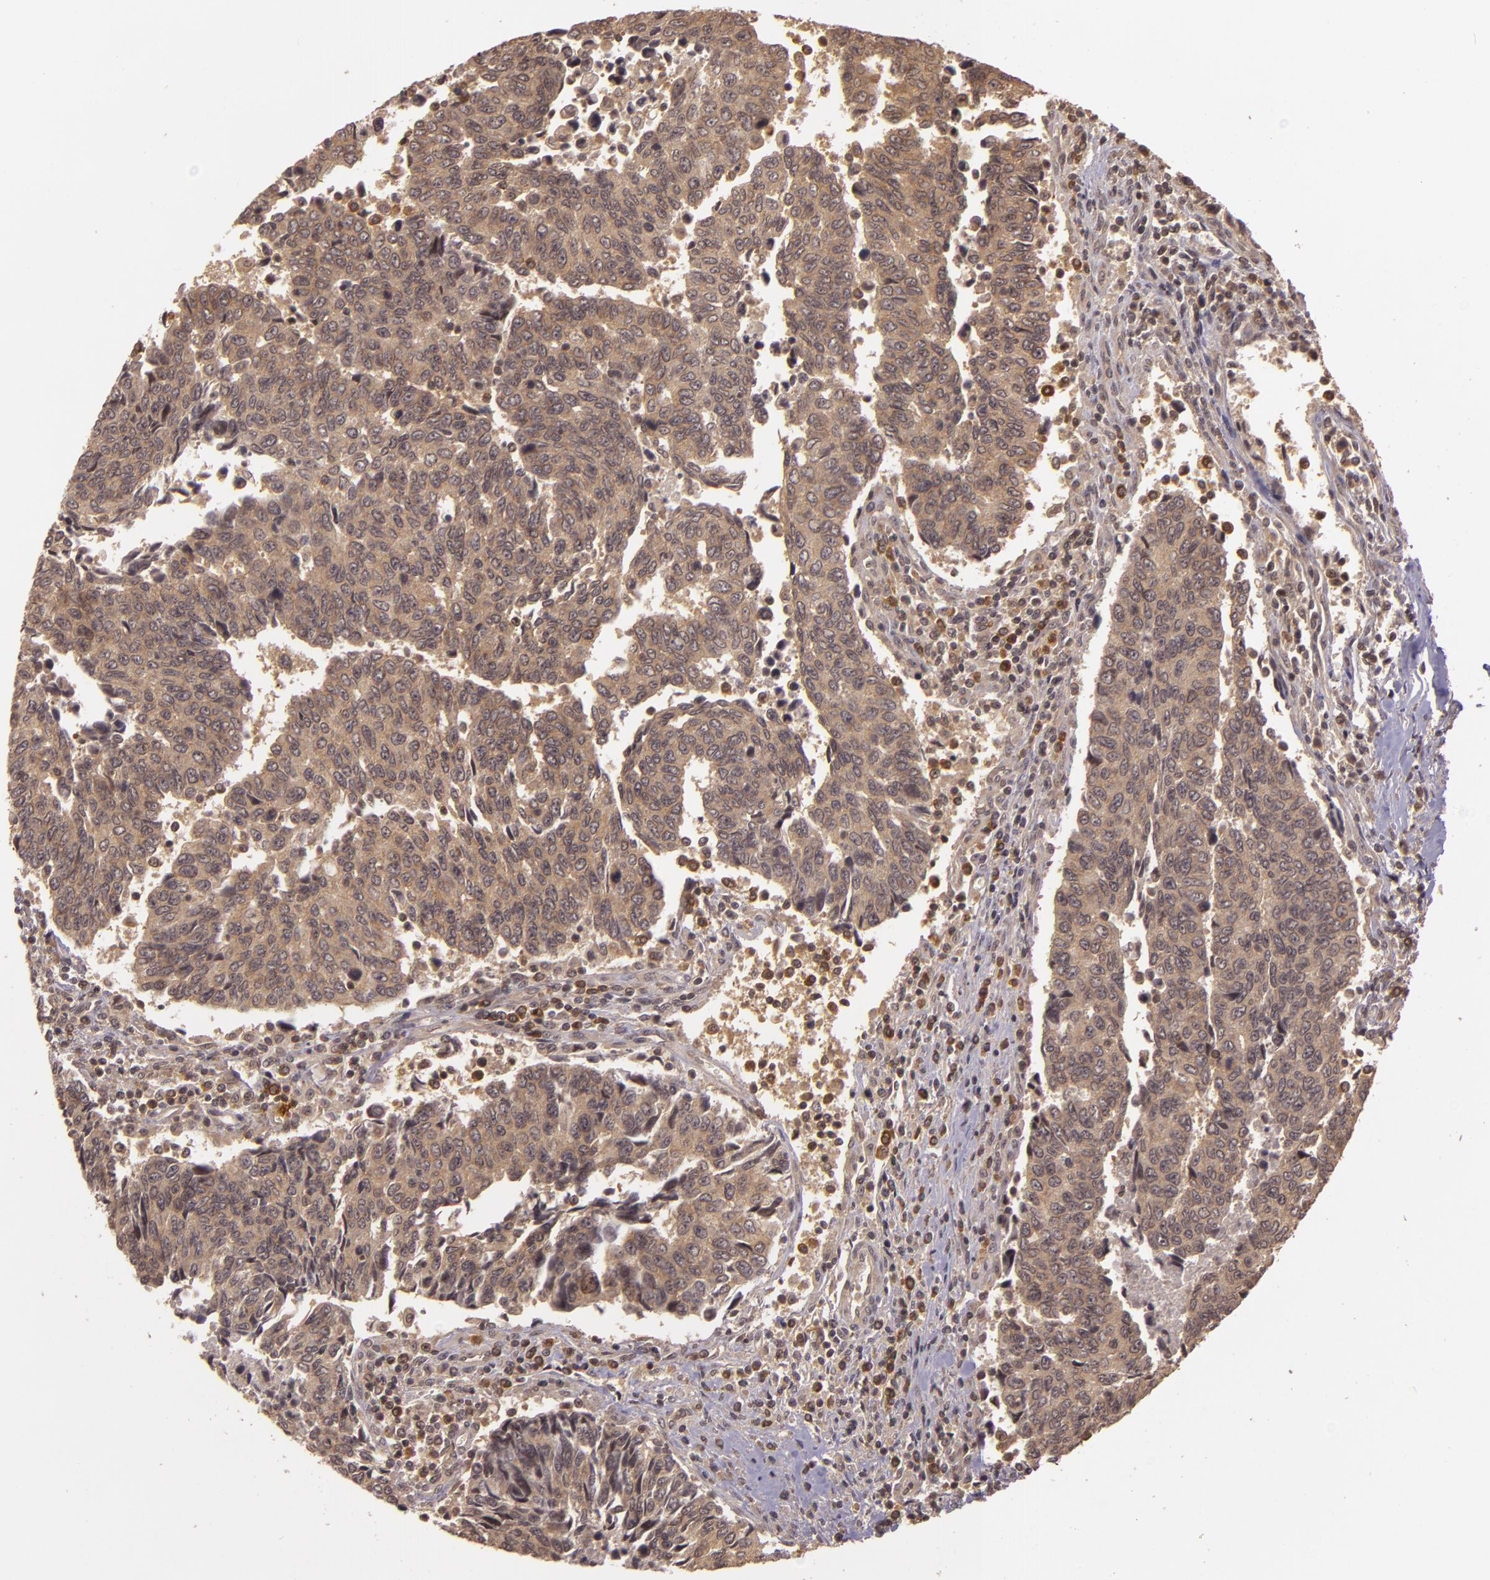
{"staining": {"intensity": "weak", "quantity": ">75%", "location": "cytoplasmic/membranous"}, "tissue": "urothelial cancer", "cell_type": "Tumor cells", "image_type": "cancer", "snomed": [{"axis": "morphology", "description": "Urothelial carcinoma, High grade"}, {"axis": "topography", "description": "Urinary bladder"}], "caption": "Immunohistochemical staining of human urothelial cancer reveals weak cytoplasmic/membranous protein expression in approximately >75% of tumor cells.", "gene": "TXNRD2", "patient": {"sex": "male", "age": 86}}